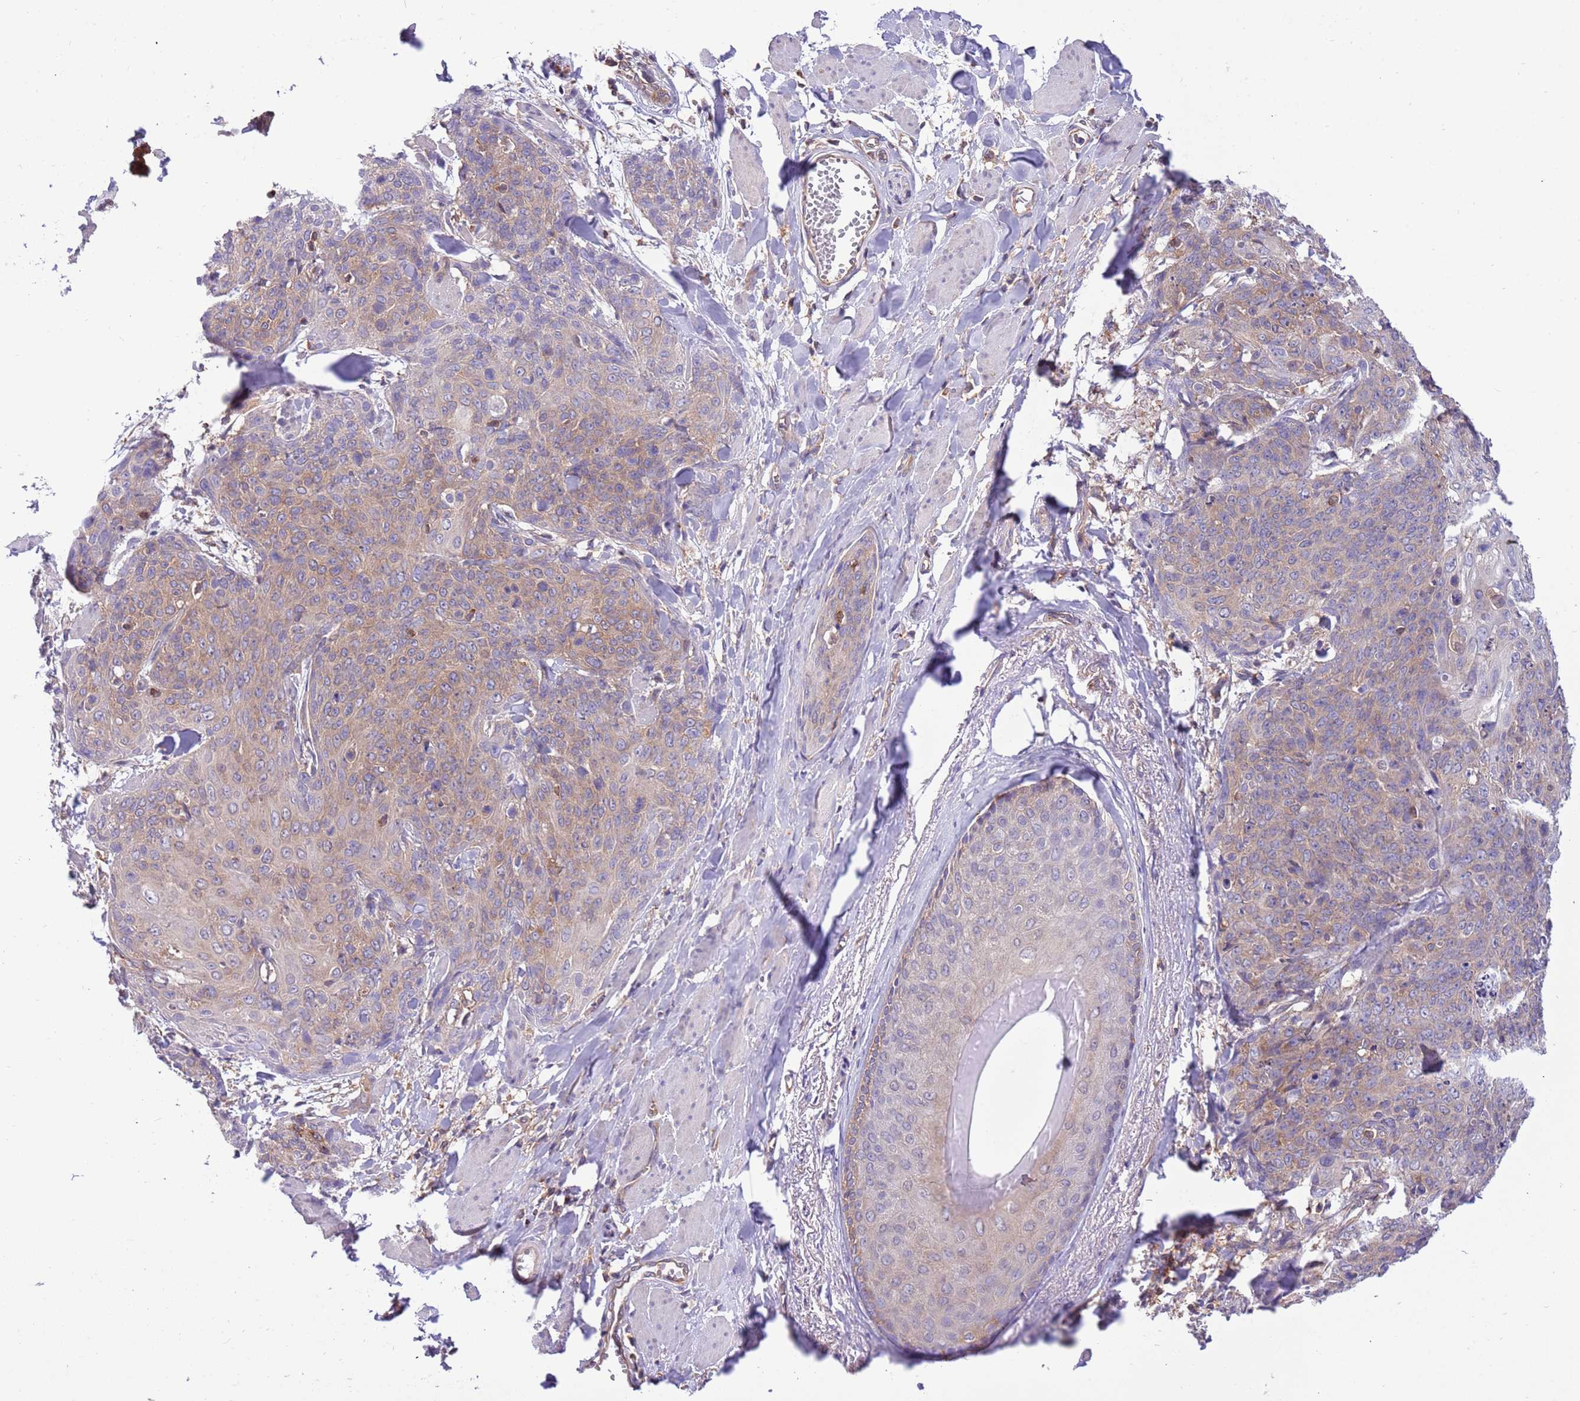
{"staining": {"intensity": "weak", "quantity": "25%-75%", "location": "cytoplasmic/membranous"}, "tissue": "skin cancer", "cell_type": "Tumor cells", "image_type": "cancer", "snomed": [{"axis": "morphology", "description": "Squamous cell carcinoma, NOS"}, {"axis": "topography", "description": "Skin"}, {"axis": "topography", "description": "Vulva"}], "caption": "IHC micrograph of skin cancer (squamous cell carcinoma) stained for a protein (brown), which displays low levels of weak cytoplasmic/membranous positivity in approximately 25%-75% of tumor cells.", "gene": "STIP1", "patient": {"sex": "female", "age": 85}}